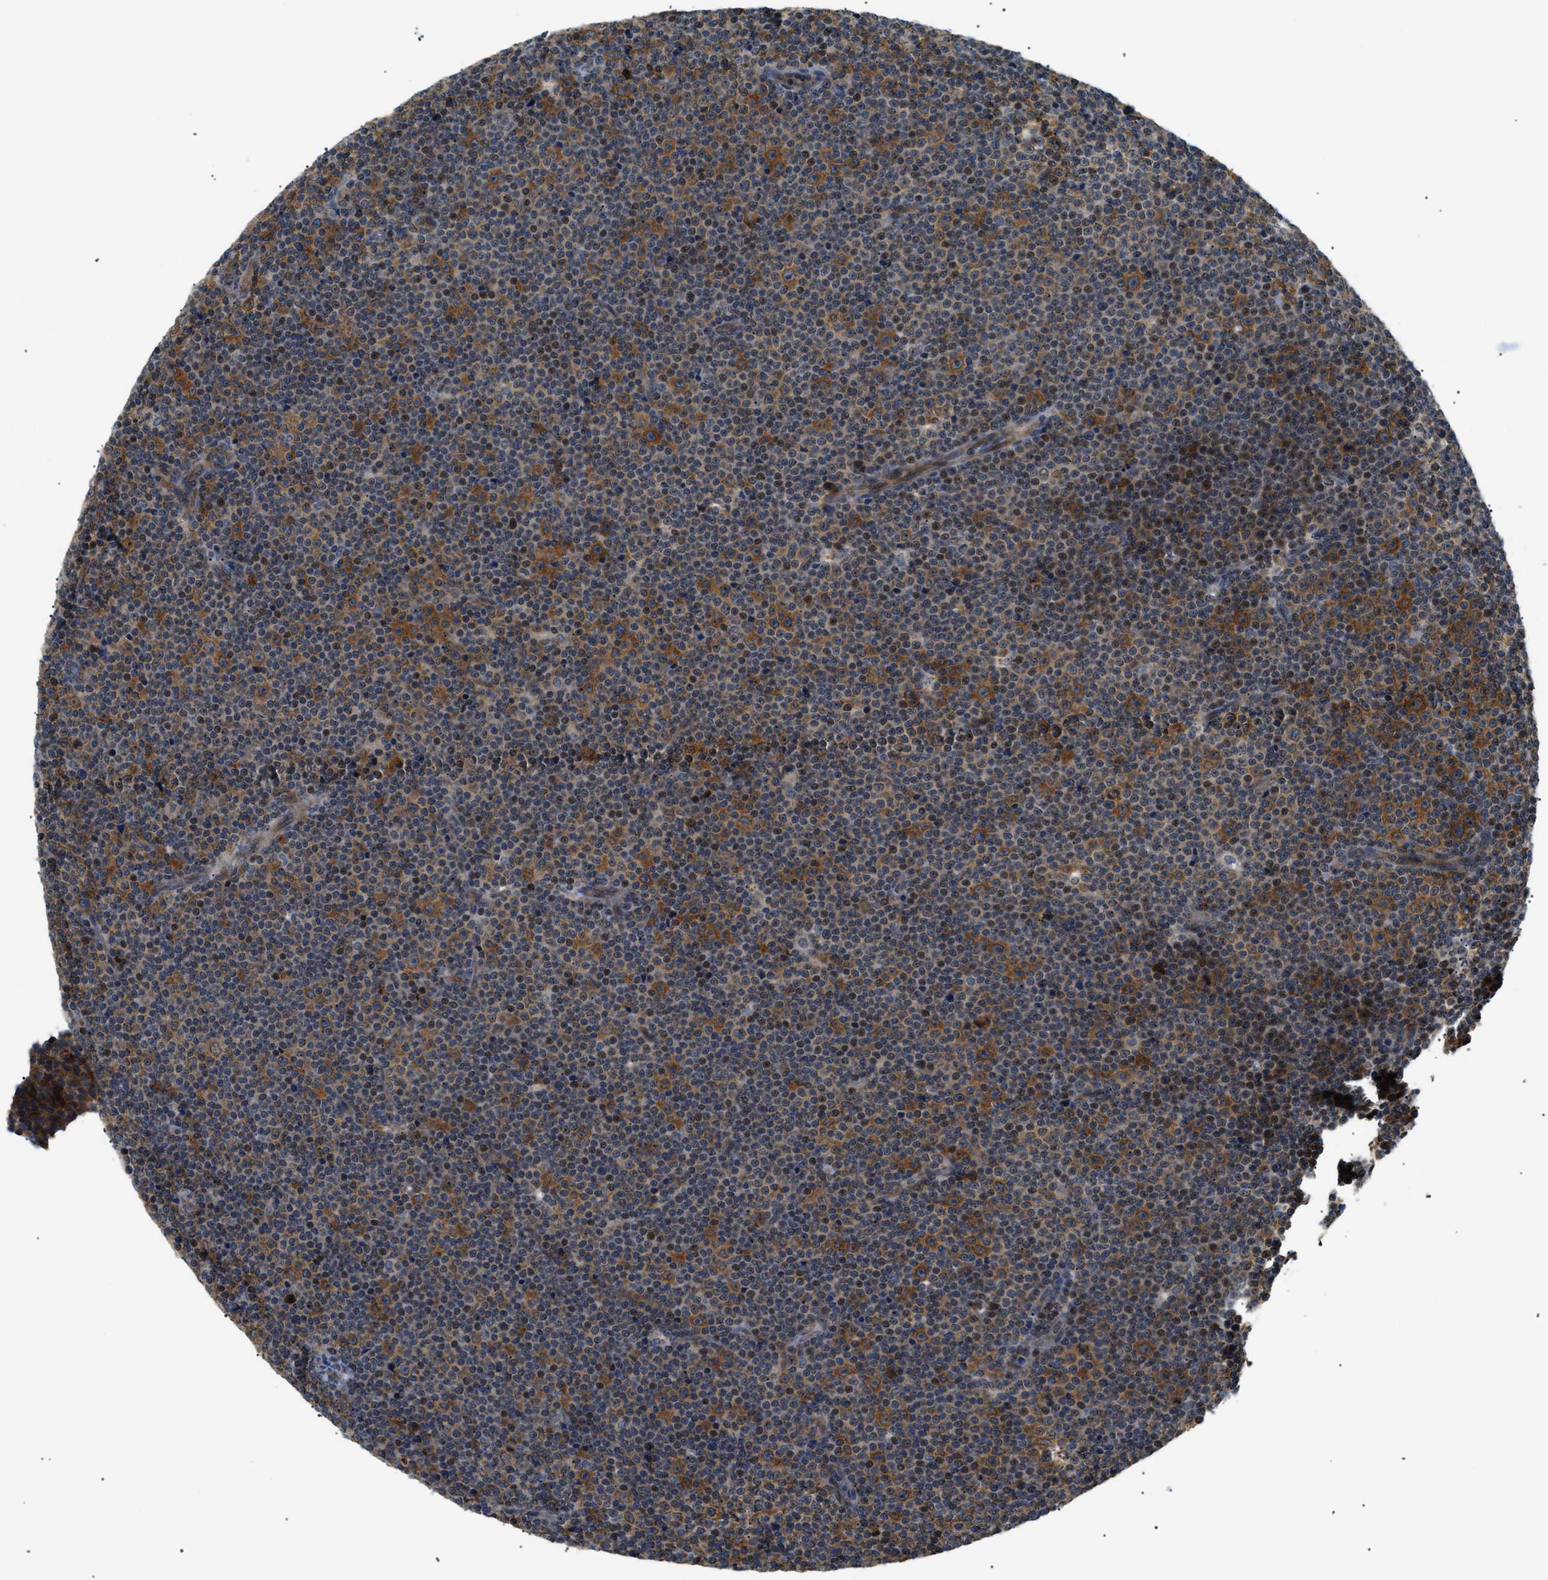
{"staining": {"intensity": "moderate", "quantity": "25%-75%", "location": "cytoplasmic/membranous,nuclear"}, "tissue": "lymphoma", "cell_type": "Tumor cells", "image_type": "cancer", "snomed": [{"axis": "morphology", "description": "Malignant lymphoma, non-Hodgkin's type, Low grade"}, {"axis": "topography", "description": "Lymph node"}], "caption": "Lymphoma tissue displays moderate cytoplasmic/membranous and nuclear positivity in approximately 25%-75% of tumor cells", "gene": "SRPK1", "patient": {"sex": "female", "age": 67}}